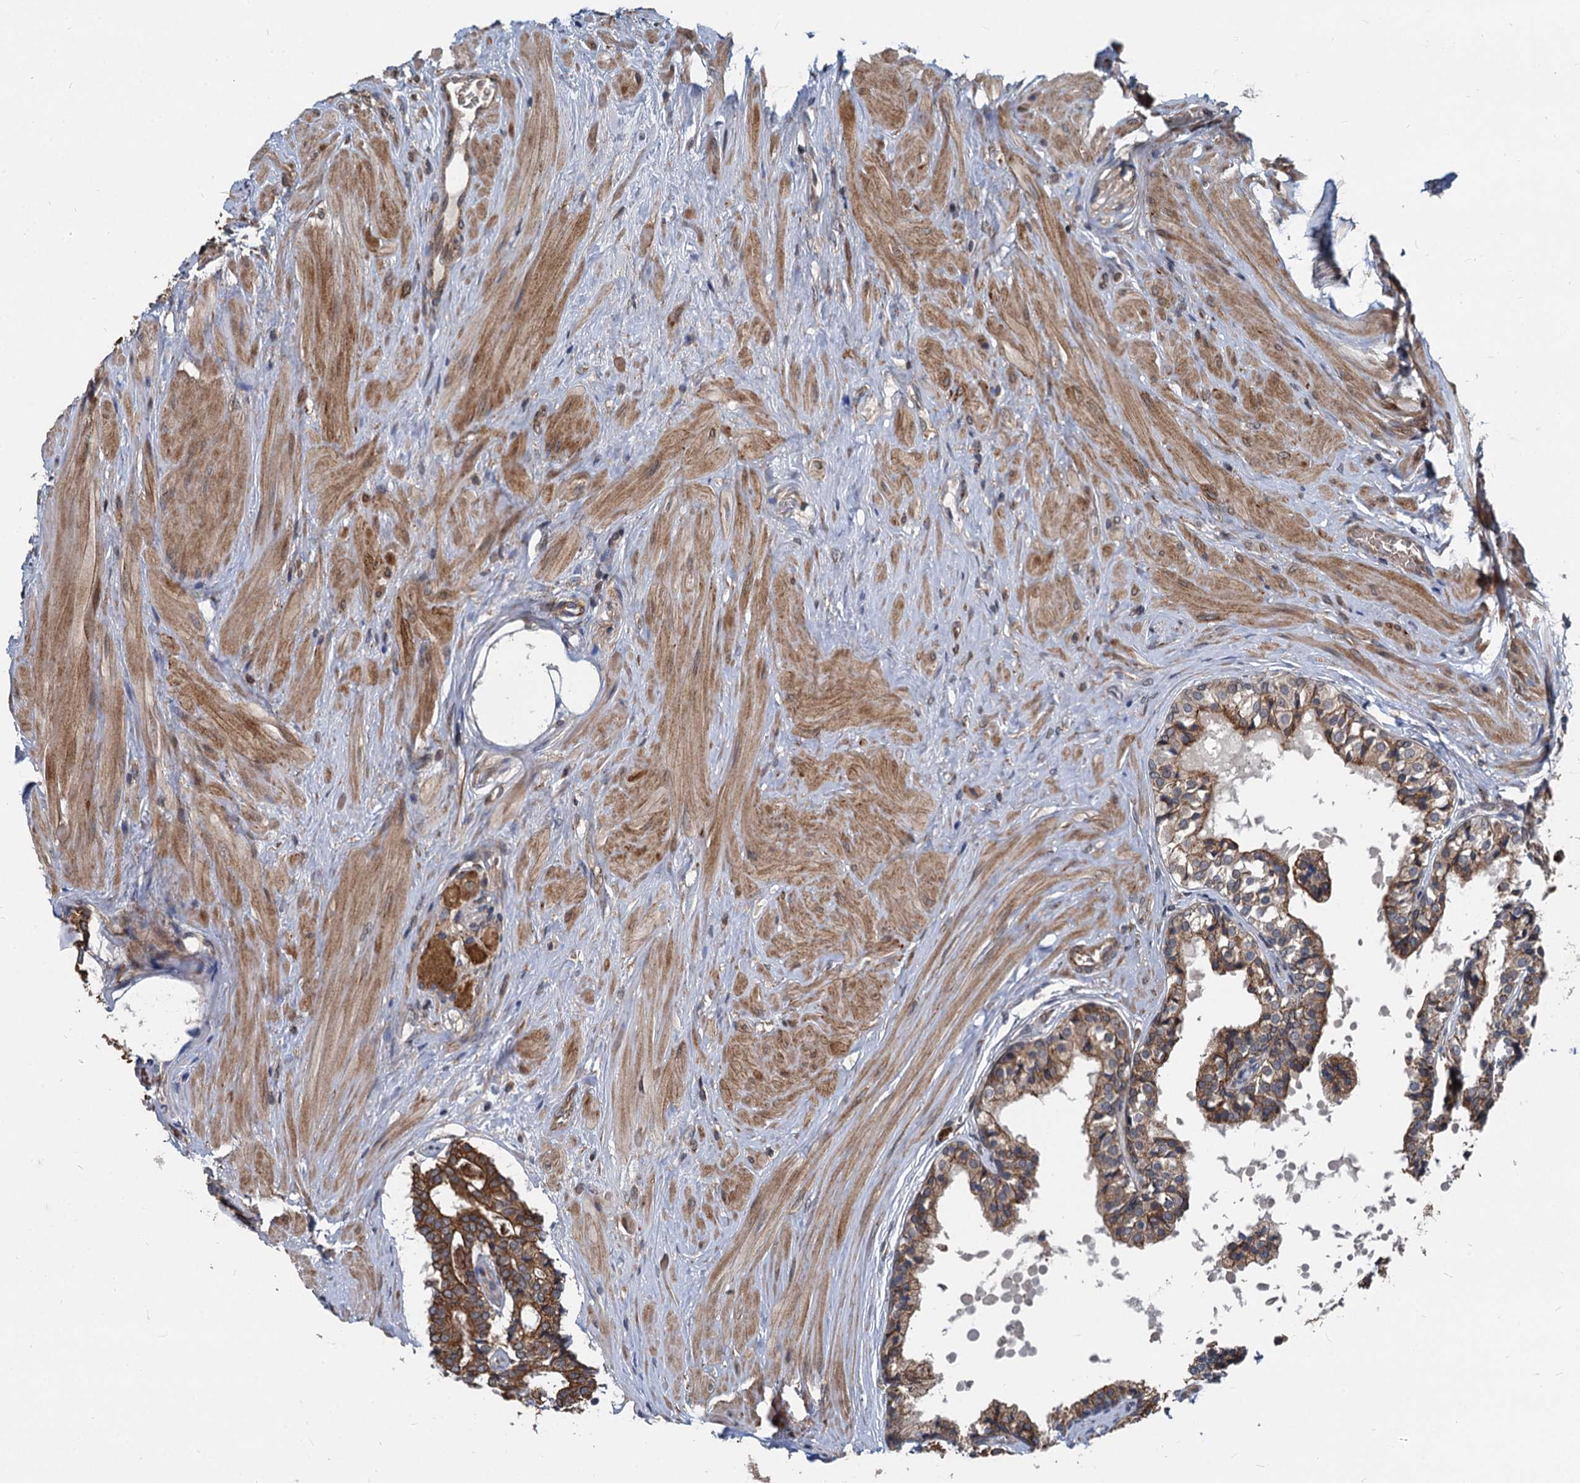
{"staining": {"intensity": "strong", "quantity": ">75%", "location": "cytoplasmic/membranous"}, "tissue": "prostate cancer", "cell_type": "Tumor cells", "image_type": "cancer", "snomed": [{"axis": "morphology", "description": "Adenocarcinoma, High grade"}, {"axis": "topography", "description": "Prostate"}], "caption": "Protein staining of prostate cancer (adenocarcinoma (high-grade)) tissue reveals strong cytoplasmic/membranous expression in about >75% of tumor cells.", "gene": "STIM1", "patient": {"sex": "male", "age": 58}}